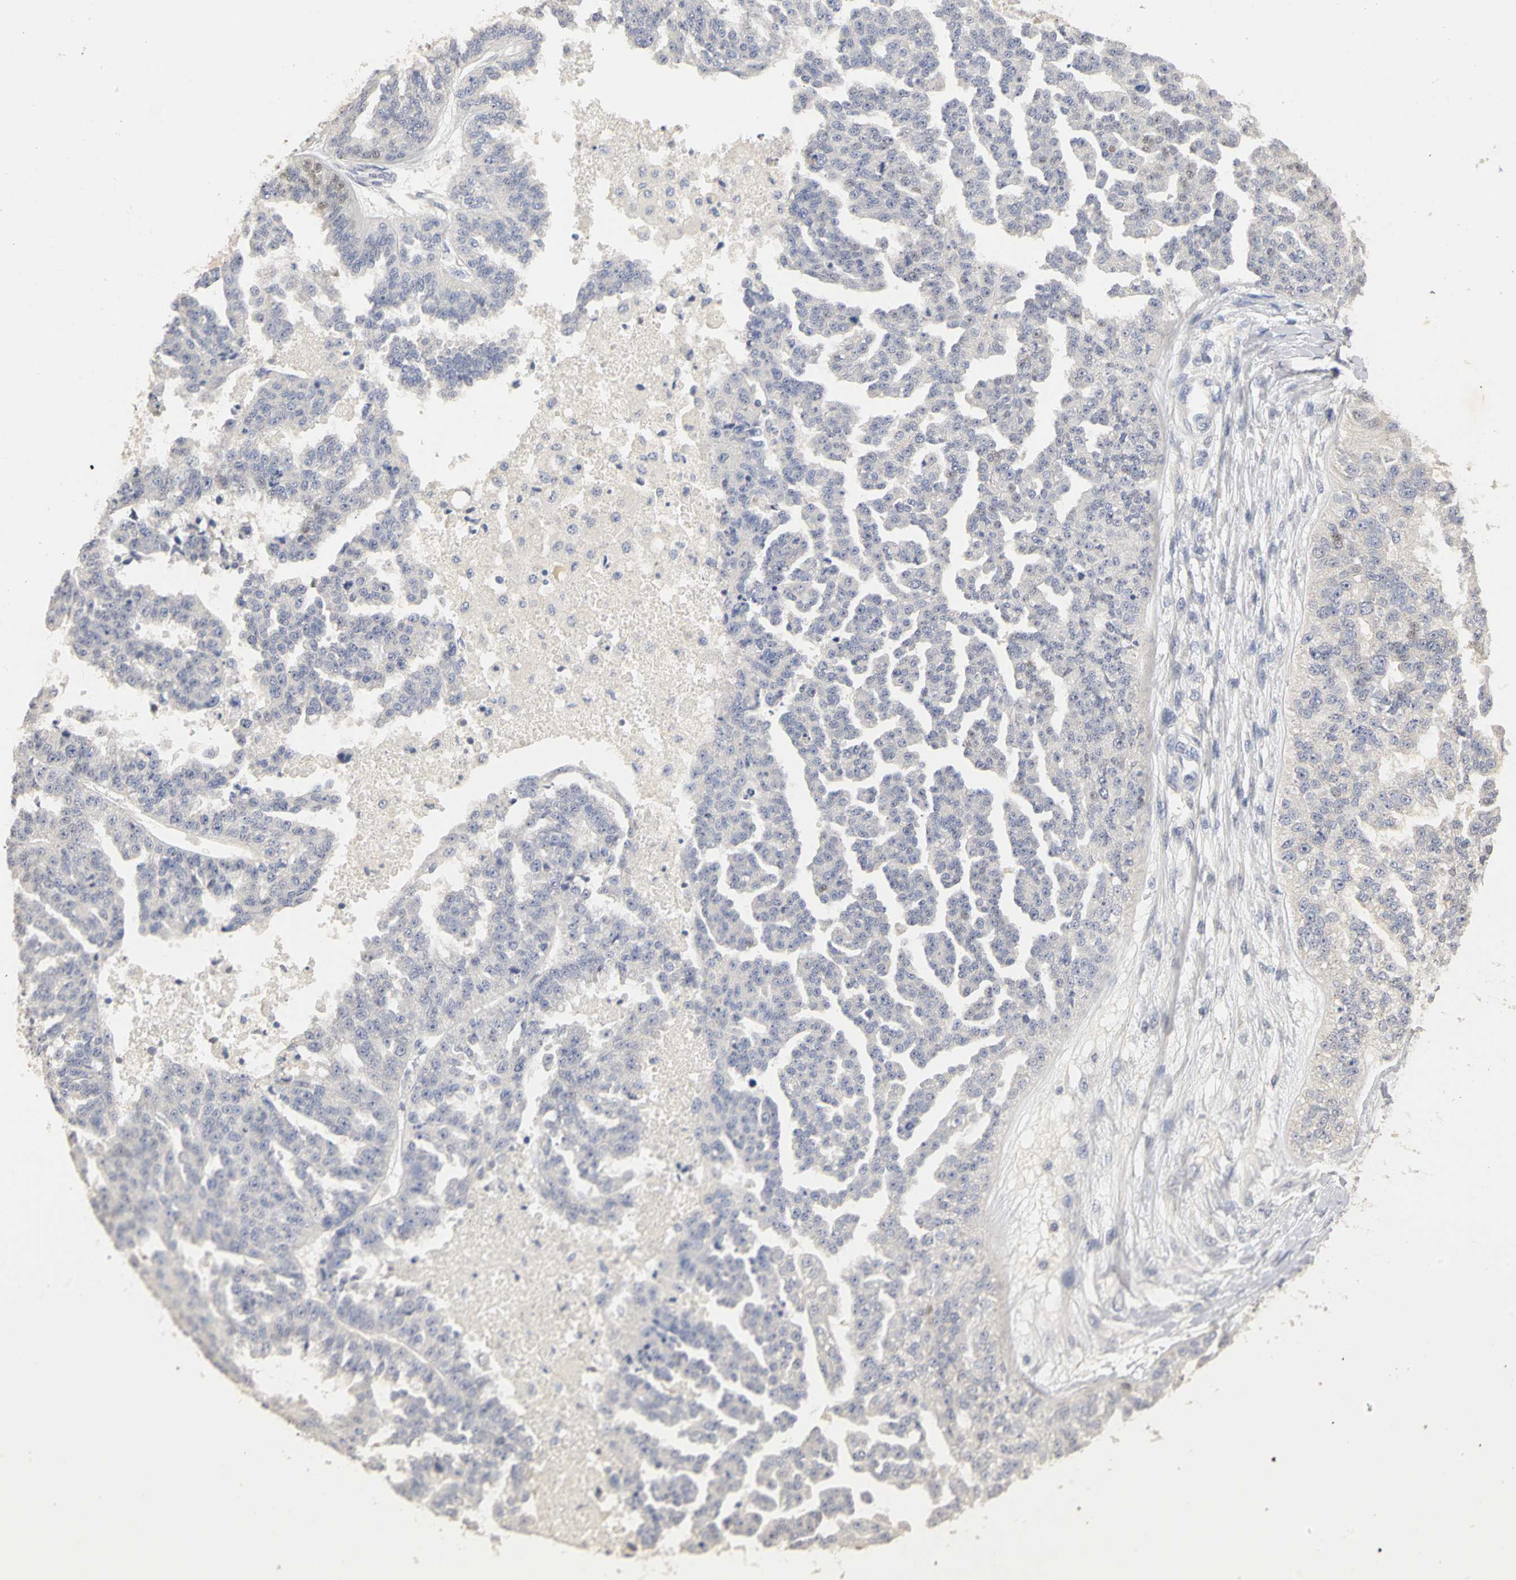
{"staining": {"intensity": "negative", "quantity": "none", "location": "none"}, "tissue": "ovarian cancer", "cell_type": "Tumor cells", "image_type": "cancer", "snomed": [{"axis": "morphology", "description": "Cystadenocarcinoma, serous, NOS"}, {"axis": "topography", "description": "Ovary"}], "caption": "Tumor cells are negative for brown protein staining in ovarian serous cystadenocarcinoma.", "gene": "PGR", "patient": {"sex": "female", "age": 58}}